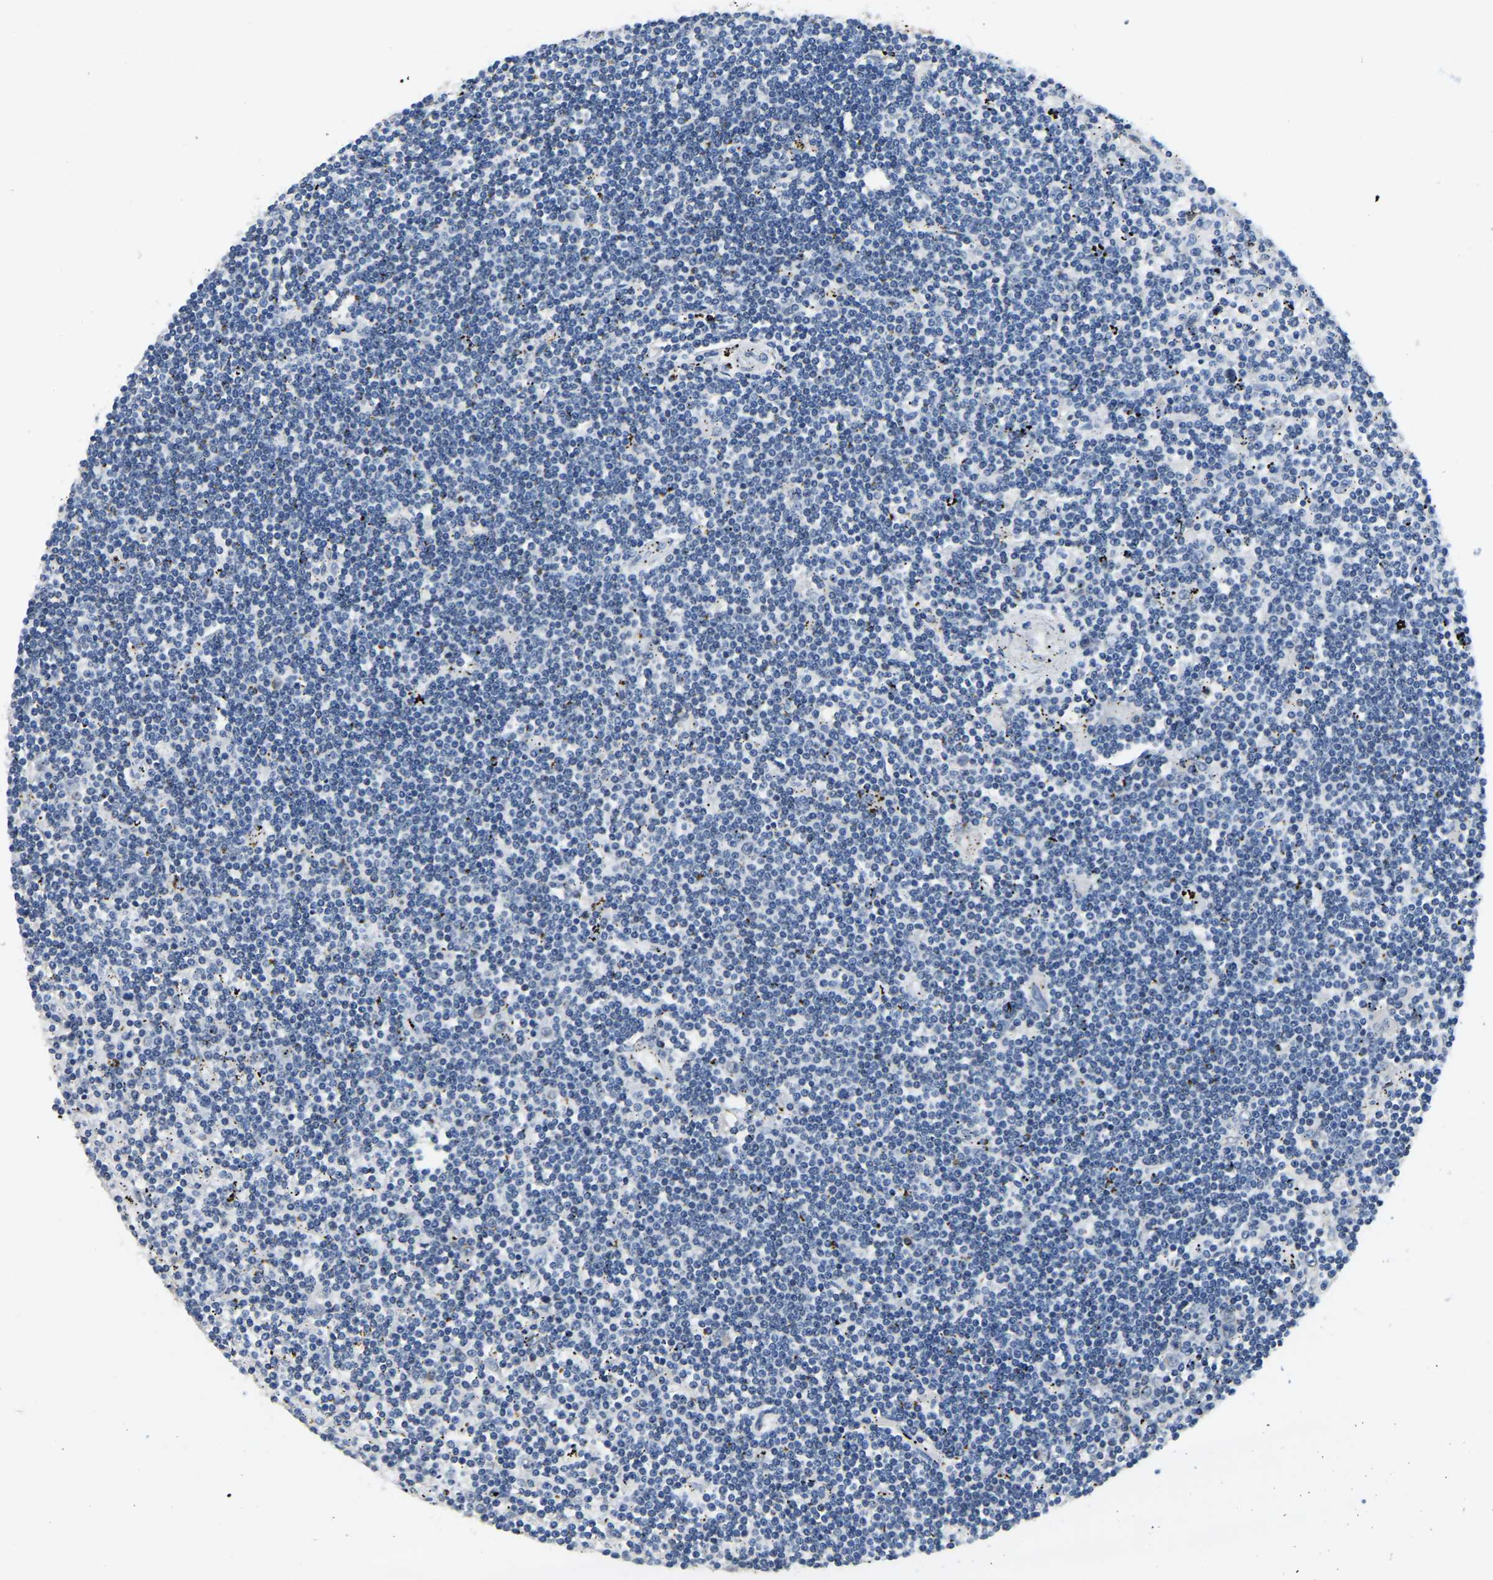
{"staining": {"intensity": "negative", "quantity": "none", "location": "none"}, "tissue": "lymphoma", "cell_type": "Tumor cells", "image_type": "cancer", "snomed": [{"axis": "morphology", "description": "Malignant lymphoma, non-Hodgkin's type, Low grade"}, {"axis": "topography", "description": "Spleen"}], "caption": "The photomicrograph shows no staining of tumor cells in lymphoma. (Stains: DAB (3,3'-diaminobenzidine) IHC with hematoxylin counter stain, Microscopy: brightfield microscopy at high magnification).", "gene": "RANBP2", "patient": {"sex": "male", "age": 76}}